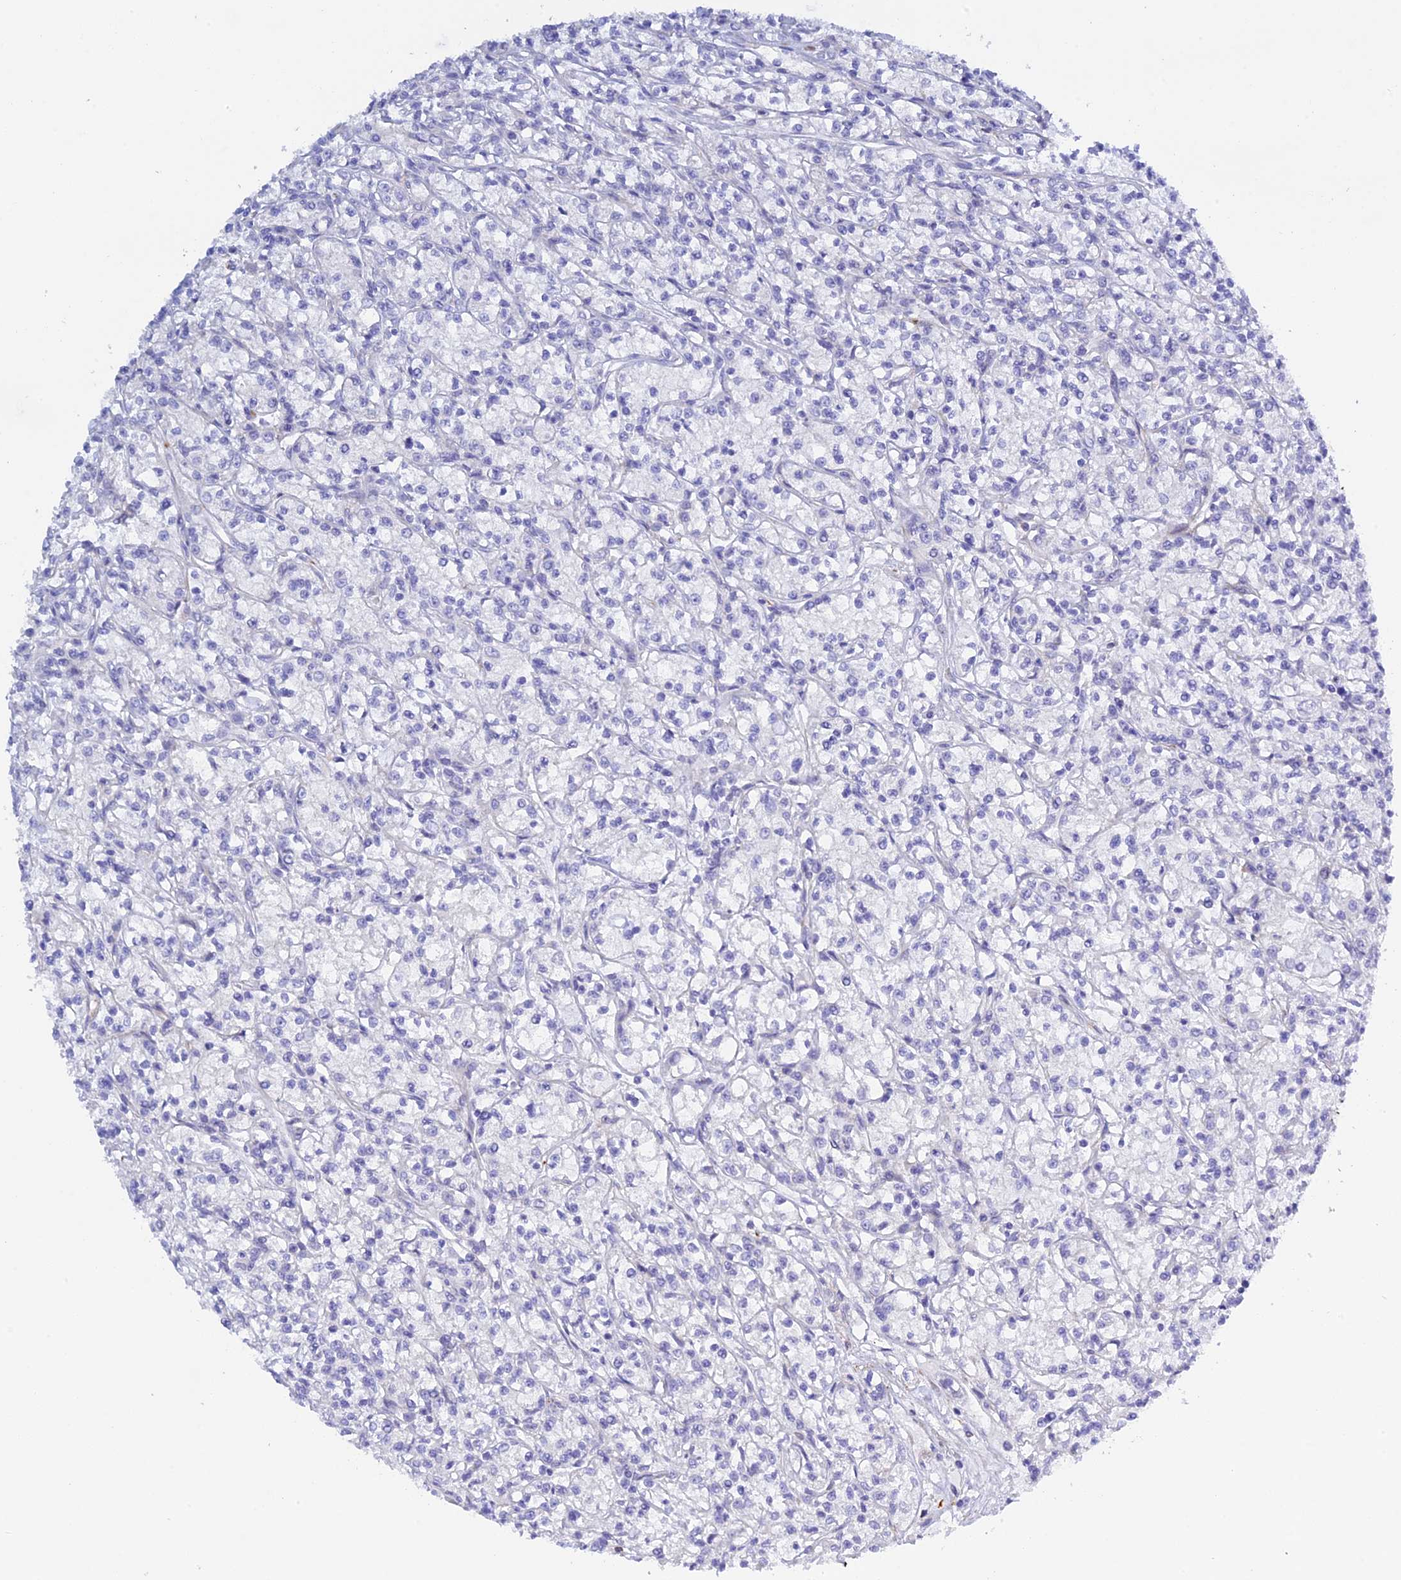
{"staining": {"intensity": "negative", "quantity": "none", "location": "none"}, "tissue": "renal cancer", "cell_type": "Tumor cells", "image_type": "cancer", "snomed": [{"axis": "morphology", "description": "Adenocarcinoma, NOS"}, {"axis": "topography", "description": "Kidney"}], "caption": "There is no significant expression in tumor cells of renal adenocarcinoma. (Brightfield microscopy of DAB (3,3'-diaminobenzidine) IHC at high magnification).", "gene": "ZDHHC16", "patient": {"sex": "female", "age": 59}}